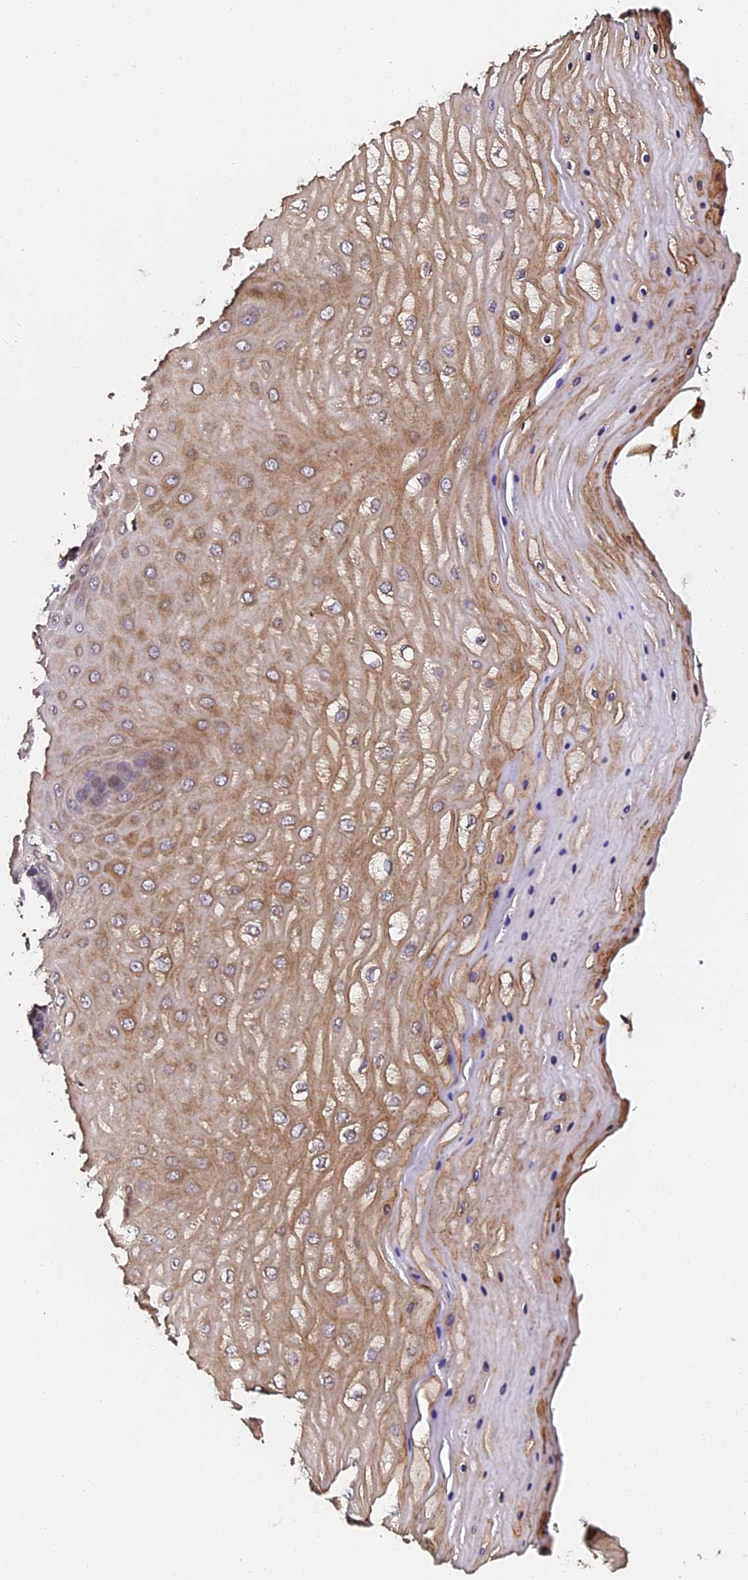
{"staining": {"intensity": "weak", "quantity": ">75%", "location": "cytoplasmic/membranous"}, "tissue": "cervix", "cell_type": "Glandular cells", "image_type": "normal", "snomed": [{"axis": "morphology", "description": "Normal tissue, NOS"}, {"axis": "topography", "description": "Cervix"}], "caption": "IHC (DAB) staining of unremarkable cervix displays weak cytoplasmic/membranous protein staining in about >75% of glandular cells. The staining was performed using DAB to visualize the protein expression in brown, while the nuclei were stained in blue with hematoxylin (Magnification: 20x).", "gene": "TDO2", "patient": {"sex": "female", "age": 55}}